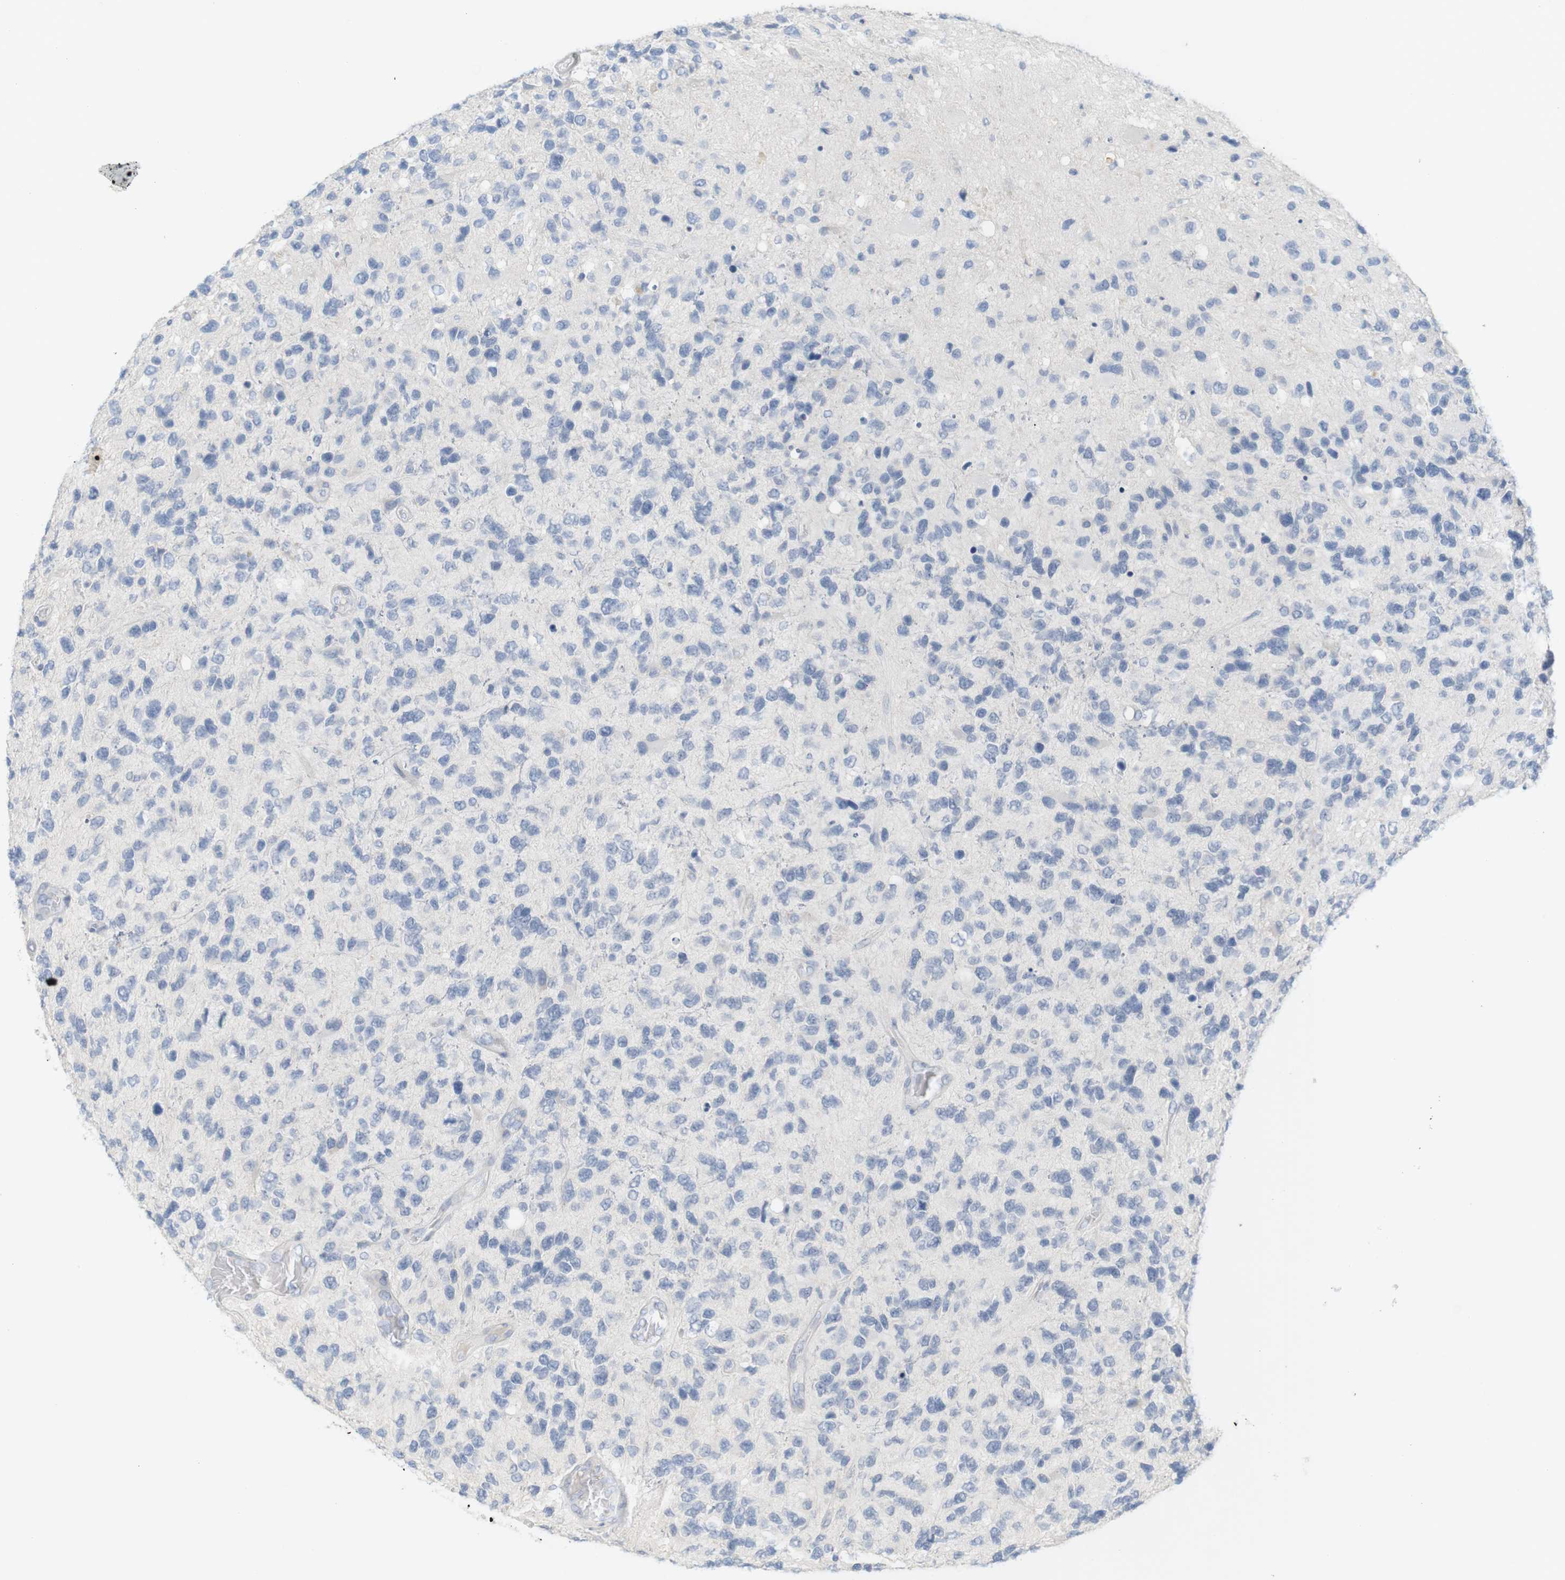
{"staining": {"intensity": "negative", "quantity": "none", "location": "none"}, "tissue": "glioma", "cell_type": "Tumor cells", "image_type": "cancer", "snomed": [{"axis": "morphology", "description": "Glioma, malignant, High grade"}, {"axis": "topography", "description": "Brain"}], "caption": "IHC micrograph of neoplastic tissue: glioma stained with DAB (3,3'-diaminobenzidine) reveals no significant protein positivity in tumor cells.", "gene": "RGS9", "patient": {"sex": "female", "age": 58}}